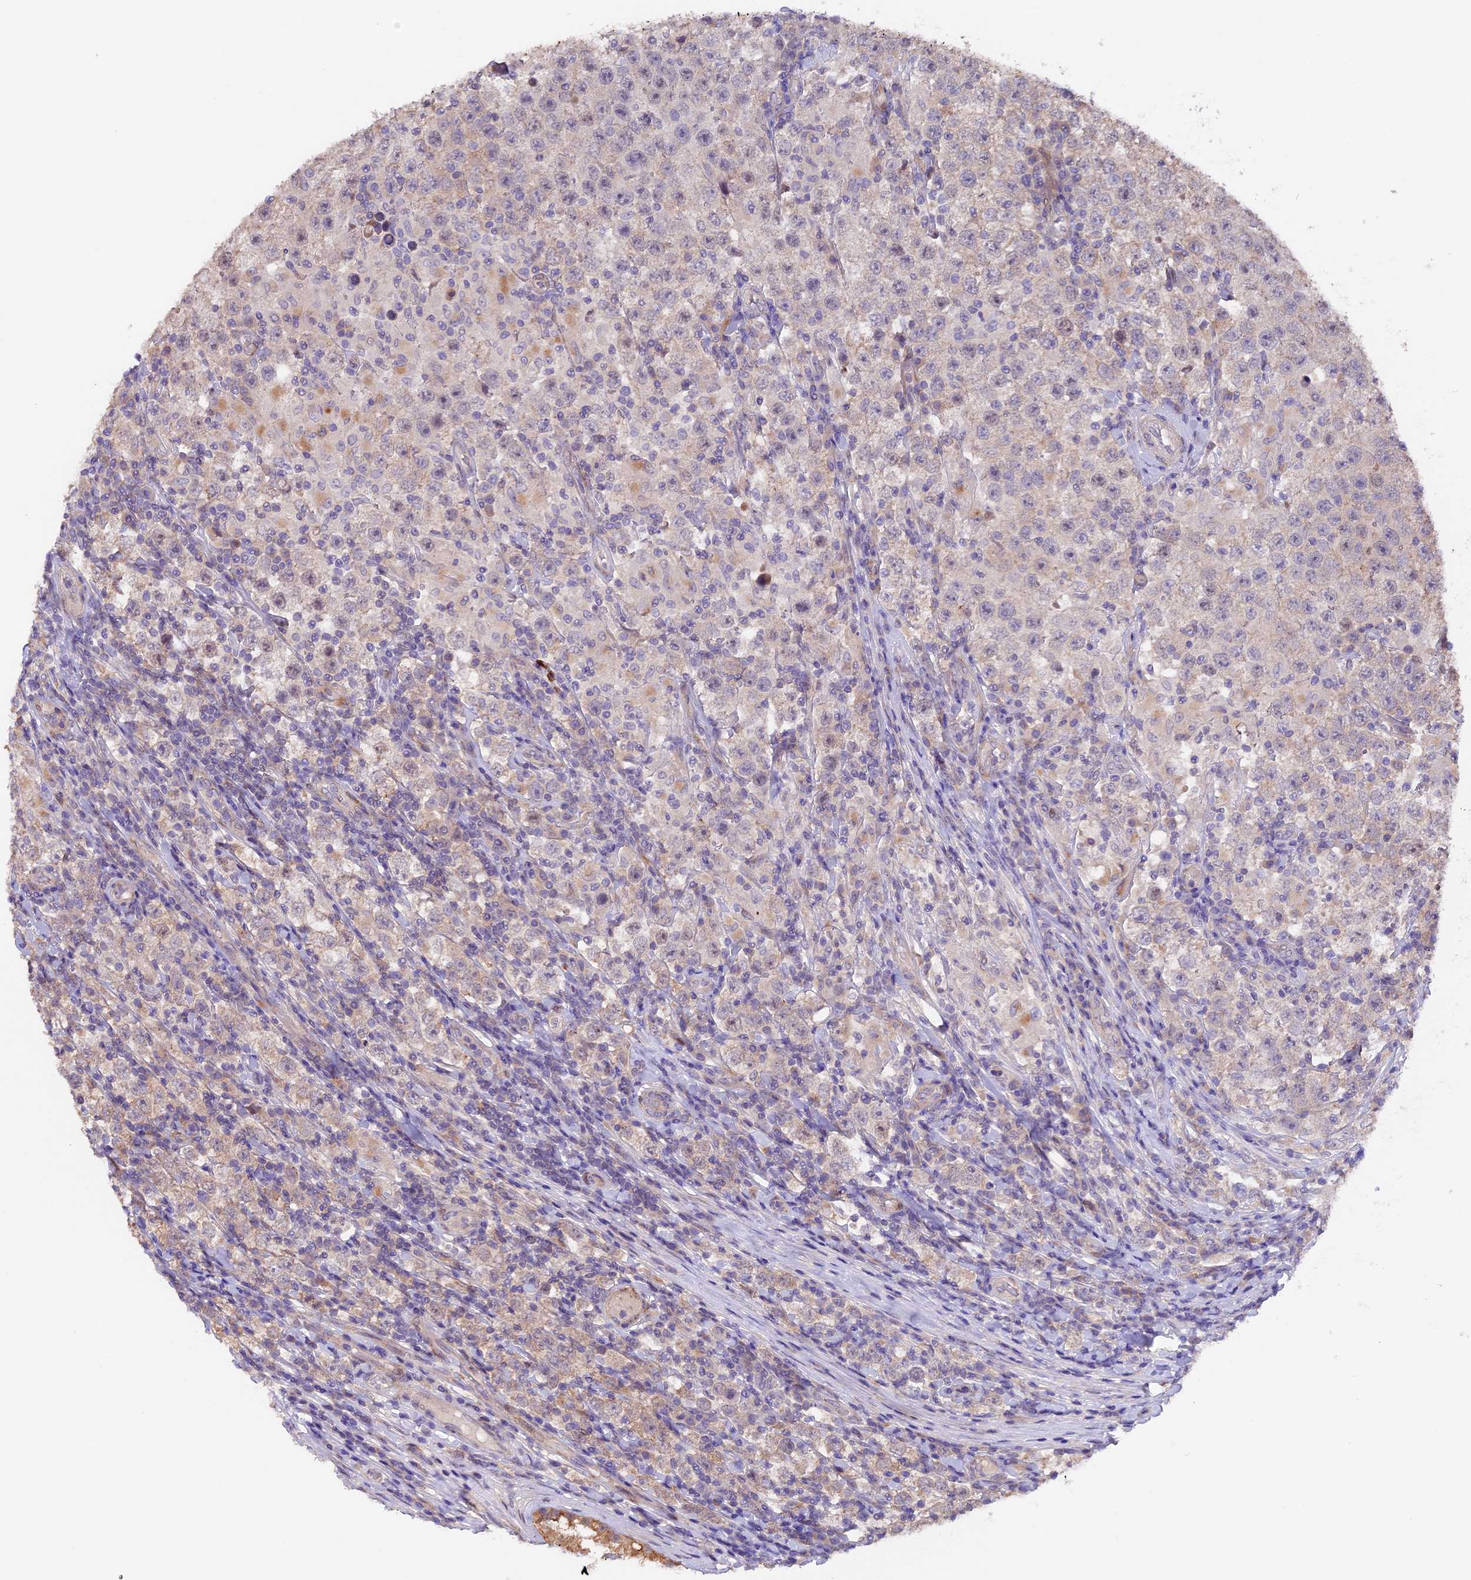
{"staining": {"intensity": "negative", "quantity": "none", "location": "none"}, "tissue": "testis cancer", "cell_type": "Tumor cells", "image_type": "cancer", "snomed": [{"axis": "morphology", "description": "Normal tissue, NOS"}, {"axis": "morphology", "description": "Urothelial carcinoma, High grade"}, {"axis": "morphology", "description": "Seminoma, NOS"}, {"axis": "morphology", "description": "Carcinoma, Embryonal, NOS"}, {"axis": "topography", "description": "Urinary bladder"}, {"axis": "topography", "description": "Testis"}], "caption": "The immunohistochemistry histopathology image has no significant staining in tumor cells of testis cancer tissue.", "gene": "NCK2", "patient": {"sex": "male", "age": 41}}